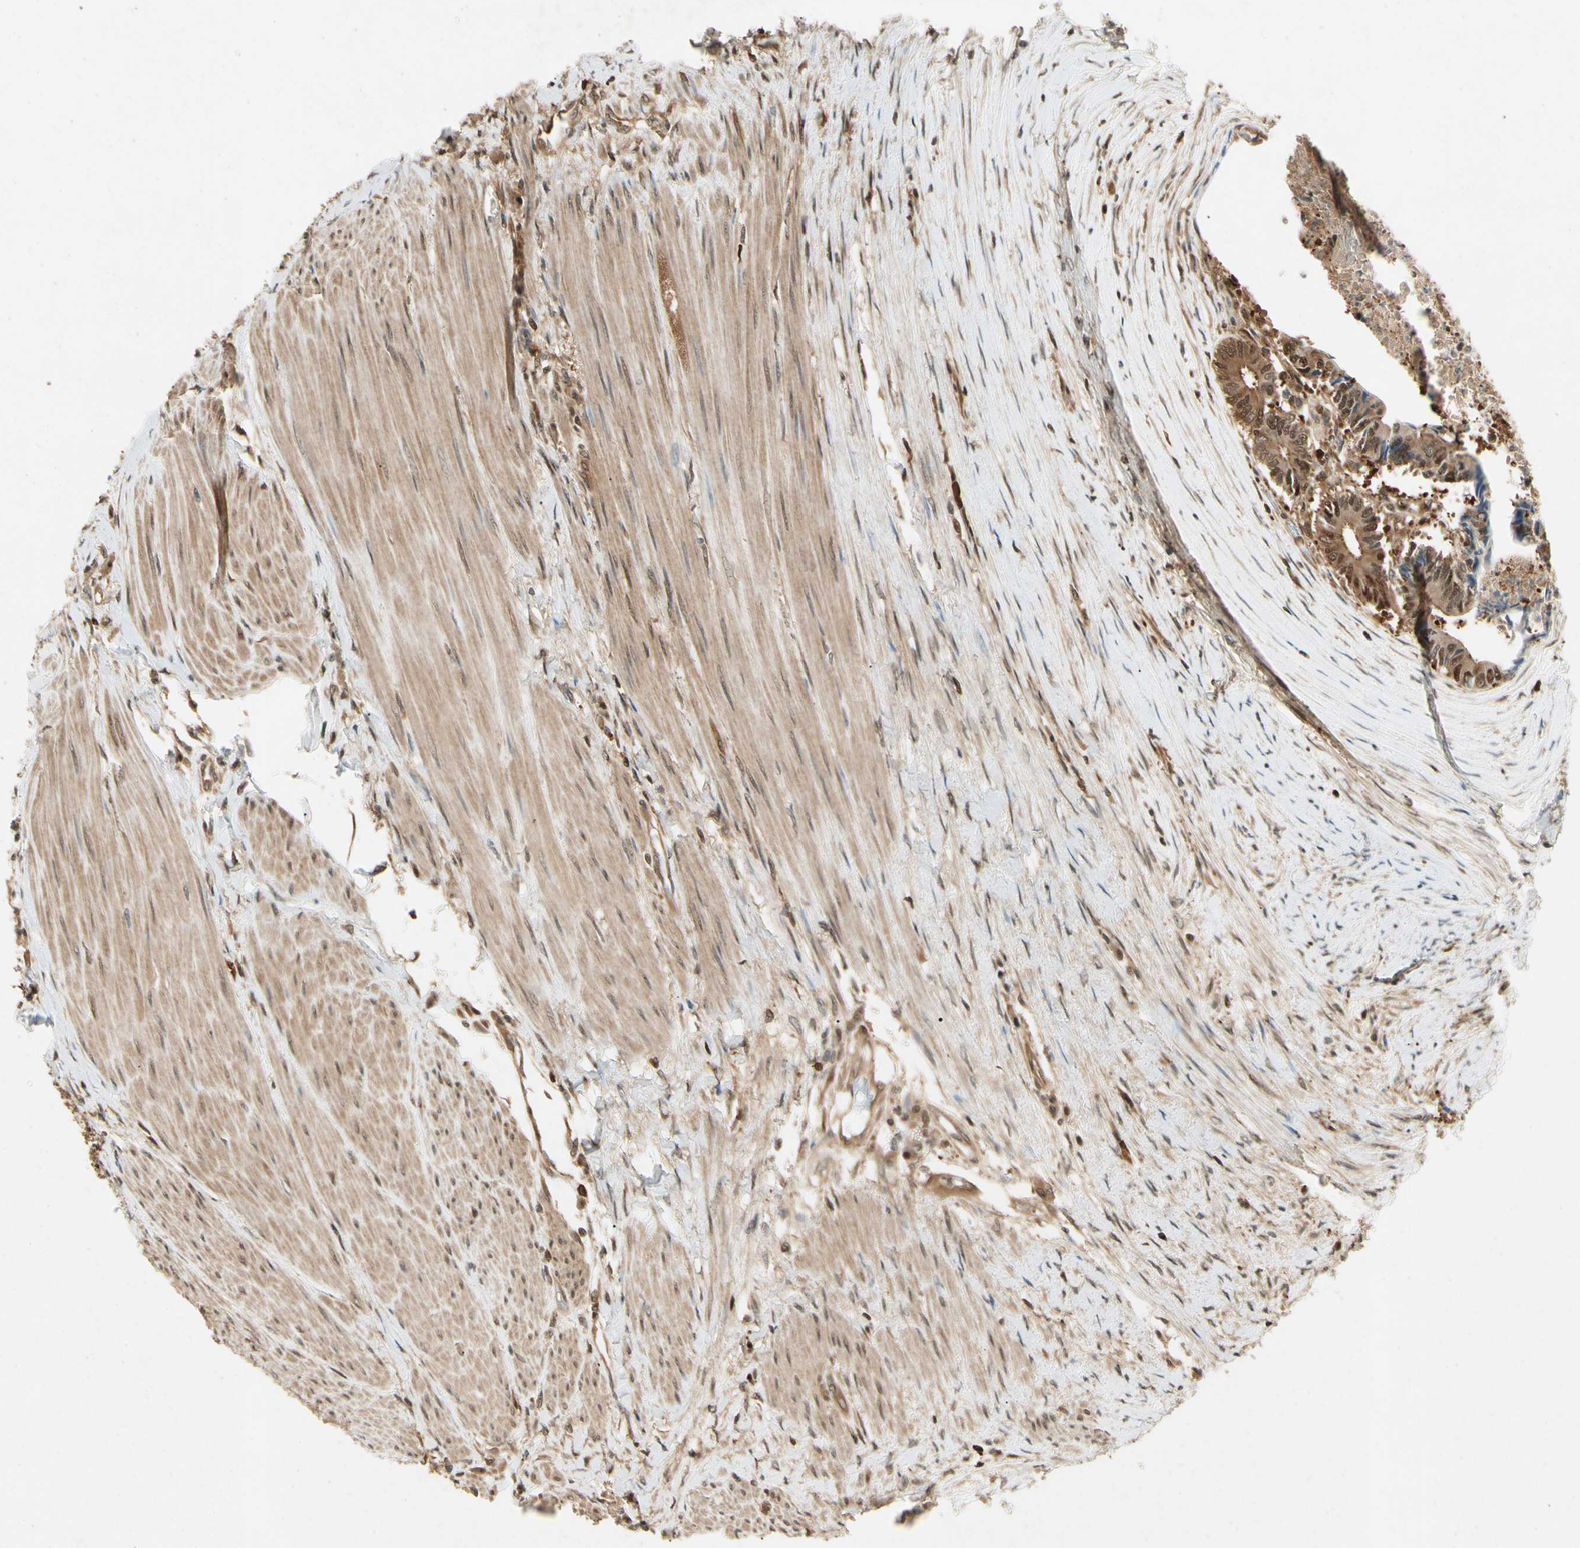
{"staining": {"intensity": "moderate", "quantity": ">75%", "location": "cytoplasmic/membranous,nuclear"}, "tissue": "colorectal cancer", "cell_type": "Tumor cells", "image_type": "cancer", "snomed": [{"axis": "morphology", "description": "Adenocarcinoma, NOS"}, {"axis": "topography", "description": "Rectum"}], "caption": "Immunohistochemical staining of adenocarcinoma (colorectal) shows moderate cytoplasmic/membranous and nuclear protein positivity in about >75% of tumor cells.", "gene": "YWHAQ", "patient": {"sex": "male", "age": 63}}